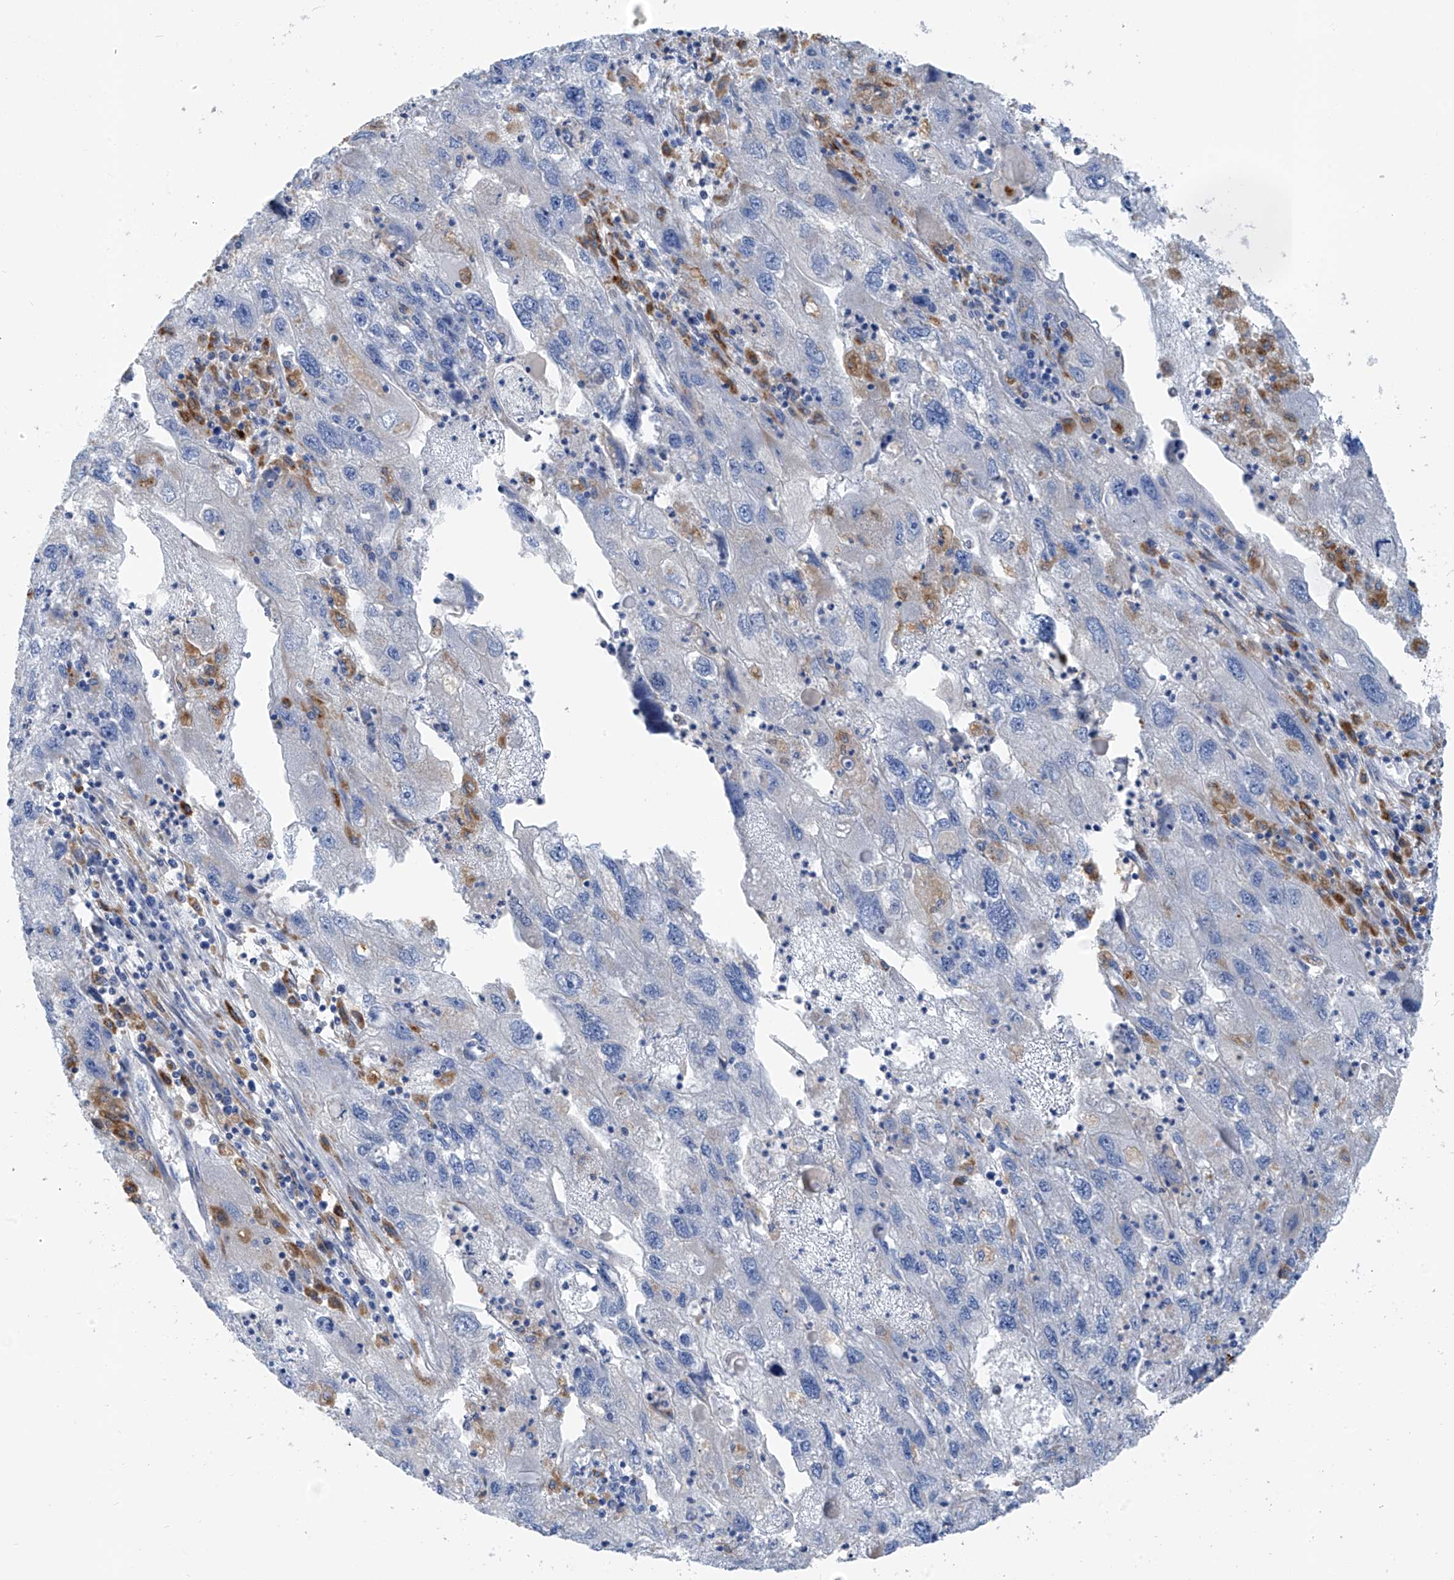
{"staining": {"intensity": "negative", "quantity": "none", "location": "none"}, "tissue": "endometrial cancer", "cell_type": "Tumor cells", "image_type": "cancer", "snomed": [{"axis": "morphology", "description": "Adenocarcinoma, NOS"}, {"axis": "topography", "description": "Endometrium"}], "caption": "There is no significant positivity in tumor cells of adenocarcinoma (endometrial). Nuclei are stained in blue.", "gene": "GLMP", "patient": {"sex": "female", "age": 49}}